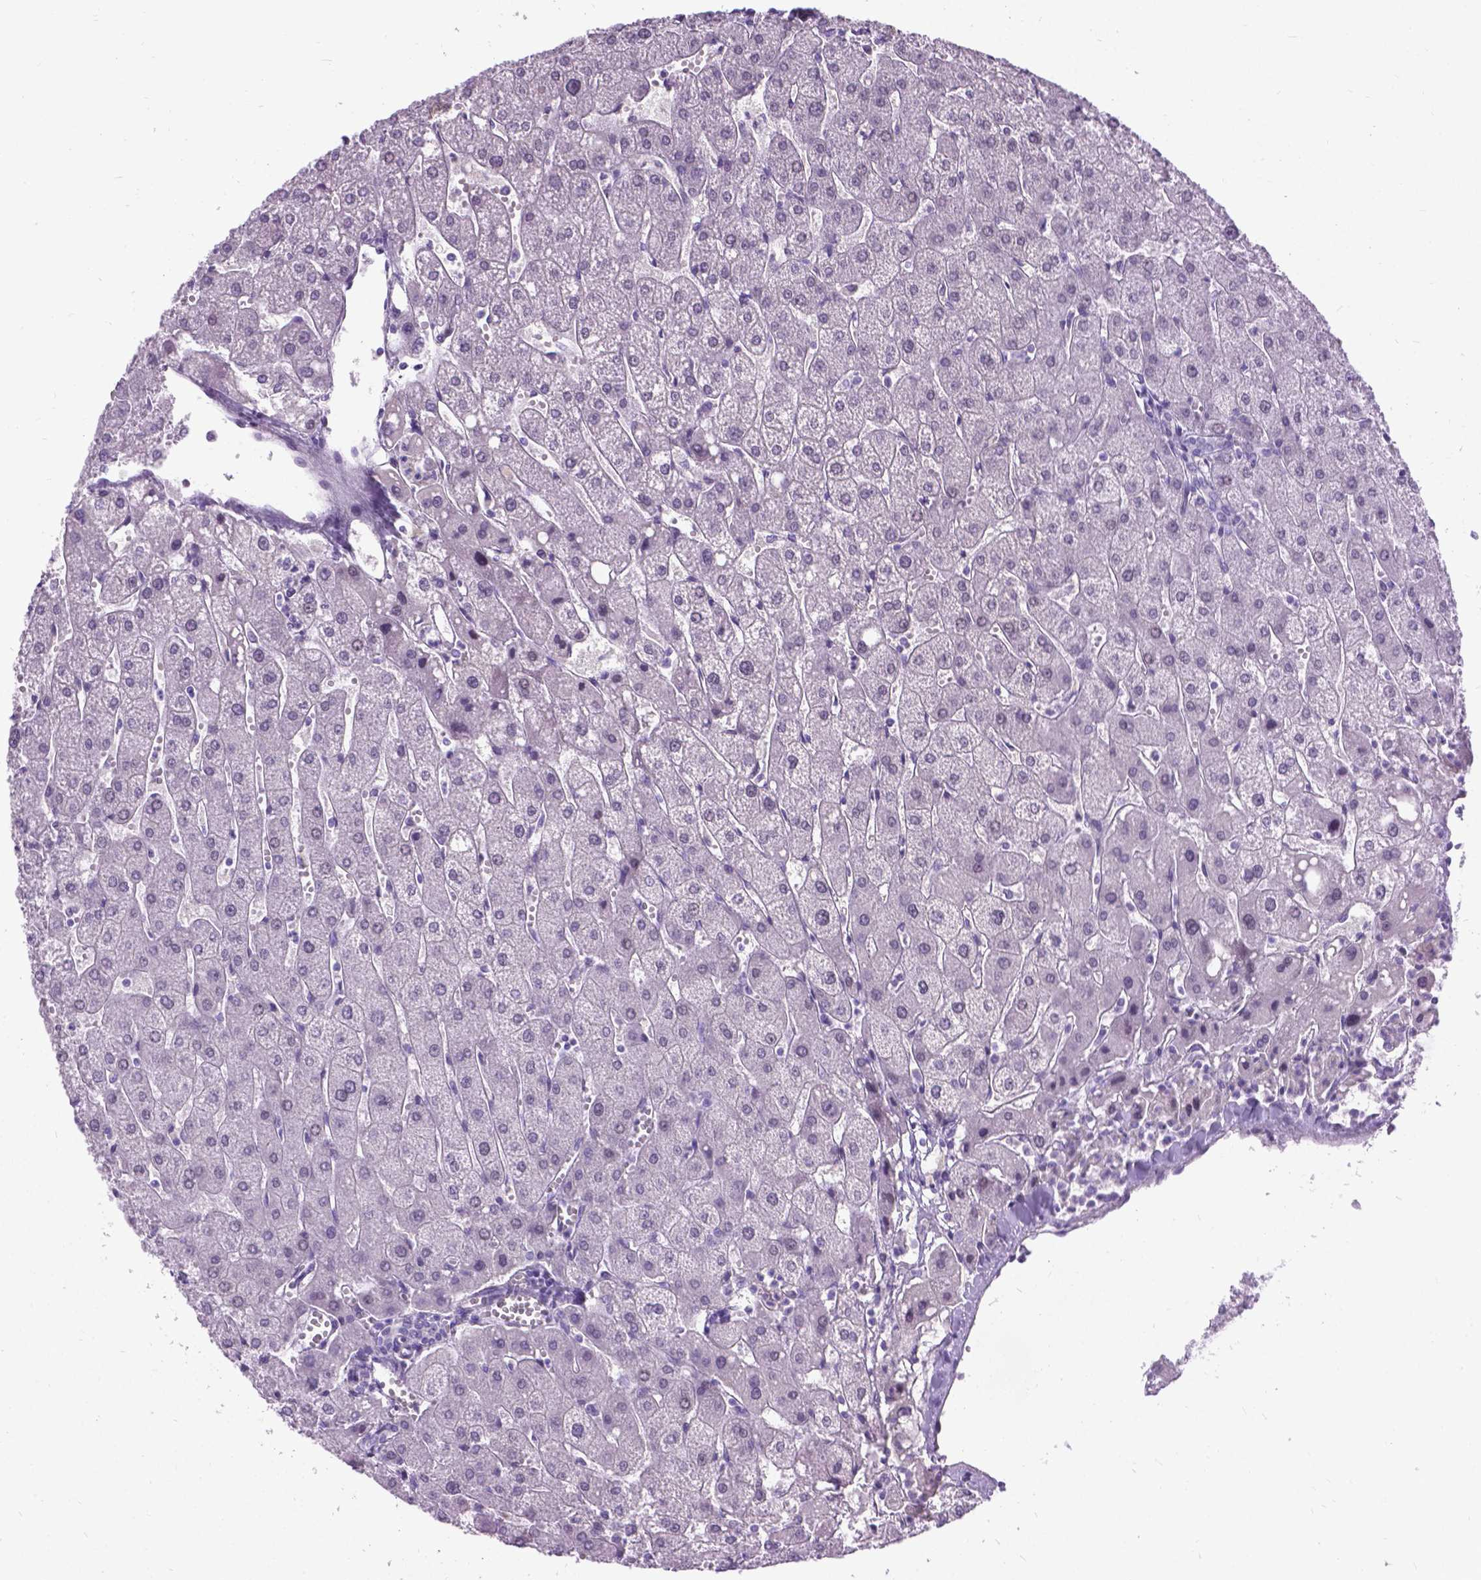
{"staining": {"intensity": "weak", "quantity": "<25%", "location": "nuclear"}, "tissue": "liver", "cell_type": "Cholangiocytes", "image_type": "normal", "snomed": [{"axis": "morphology", "description": "Normal tissue, NOS"}, {"axis": "topography", "description": "Liver"}], "caption": "This is an immunohistochemistry histopathology image of benign liver. There is no positivity in cholangiocytes.", "gene": "PROB1", "patient": {"sex": "male", "age": 67}}